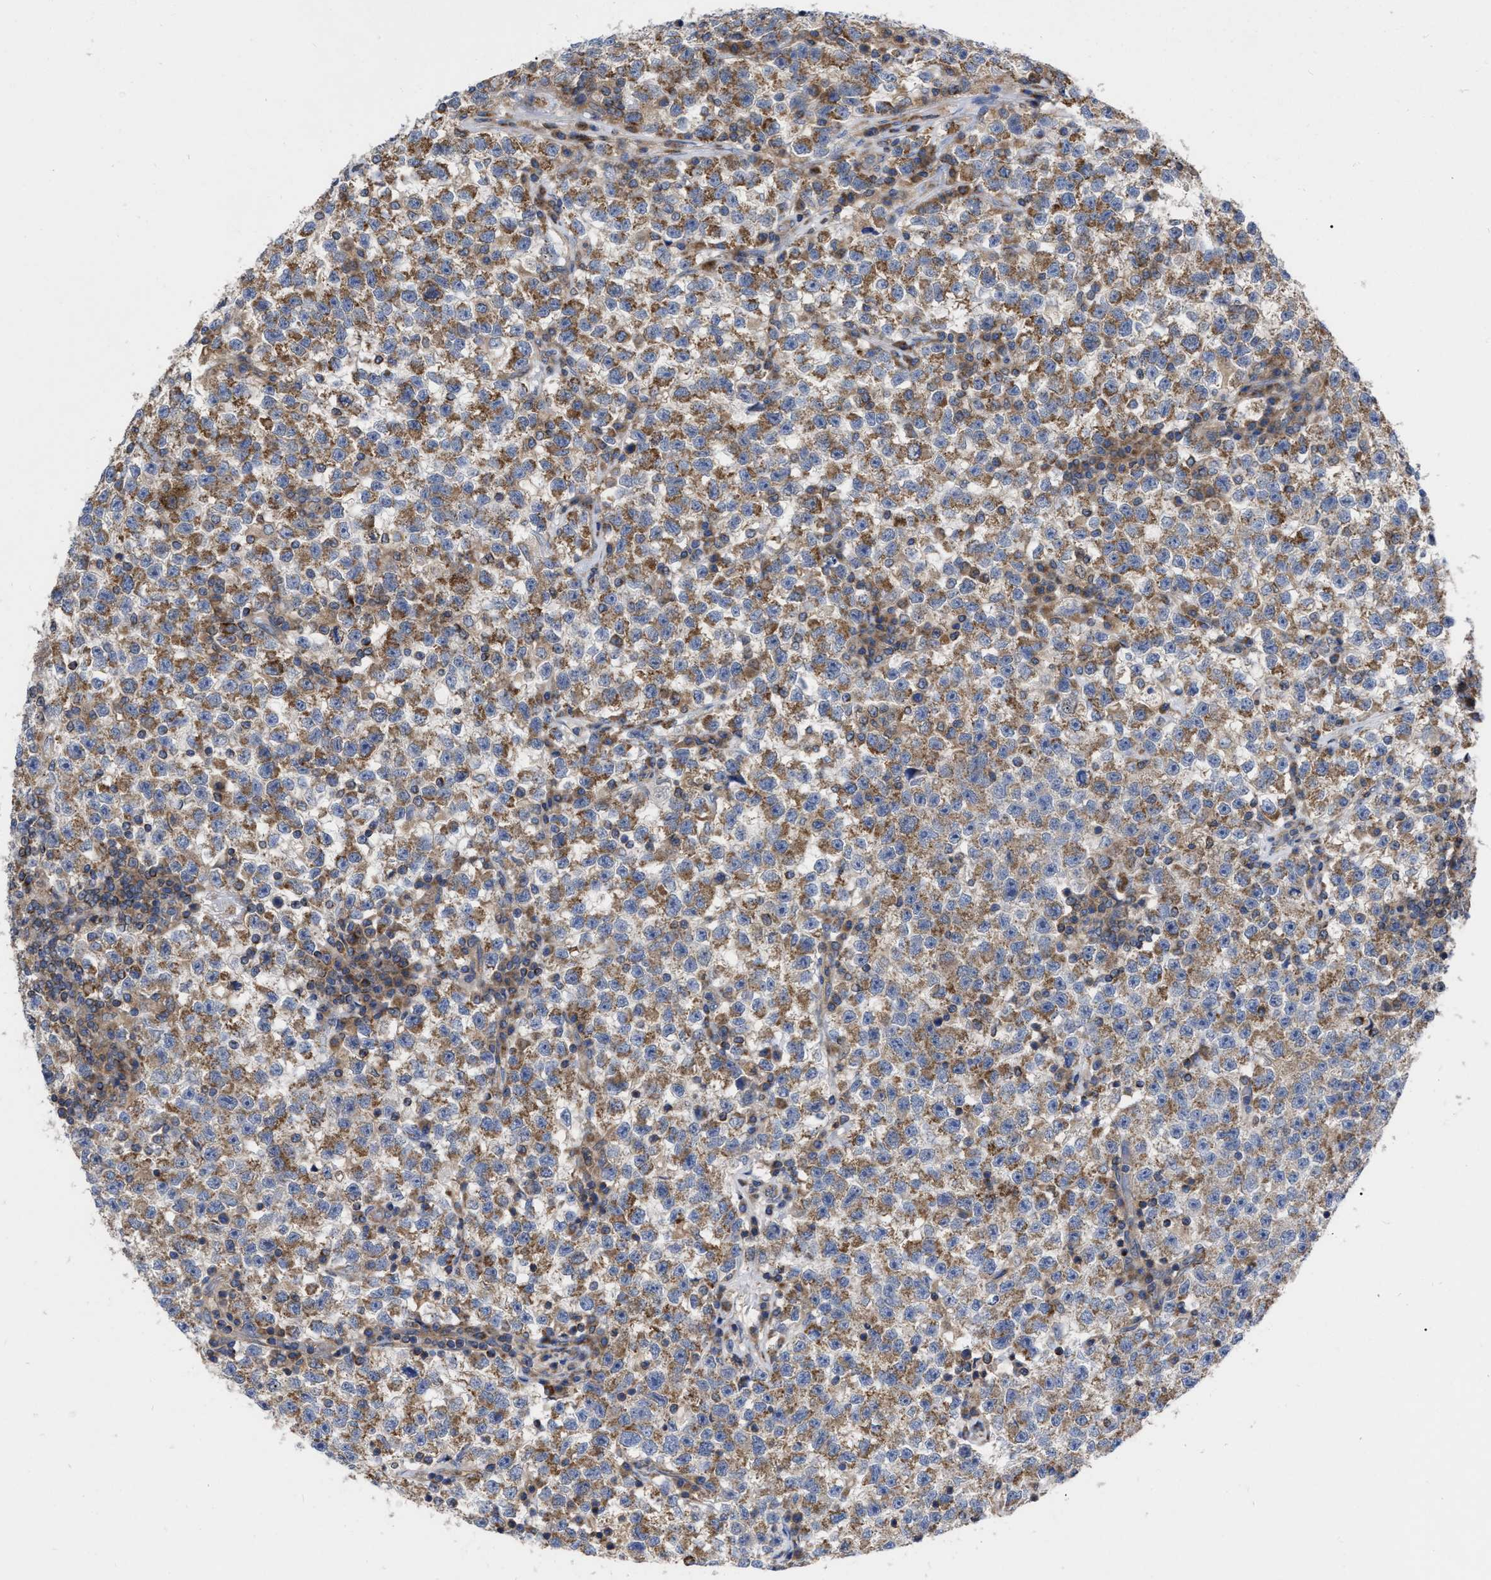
{"staining": {"intensity": "moderate", "quantity": ">75%", "location": "cytoplasmic/membranous"}, "tissue": "testis cancer", "cell_type": "Tumor cells", "image_type": "cancer", "snomed": [{"axis": "morphology", "description": "Seminoma, NOS"}, {"axis": "topography", "description": "Testis"}], "caption": "Tumor cells exhibit medium levels of moderate cytoplasmic/membranous expression in approximately >75% of cells in human testis cancer. (DAB IHC with brightfield microscopy, high magnification).", "gene": "CDKN2C", "patient": {"sex": "male", "age": 22}}